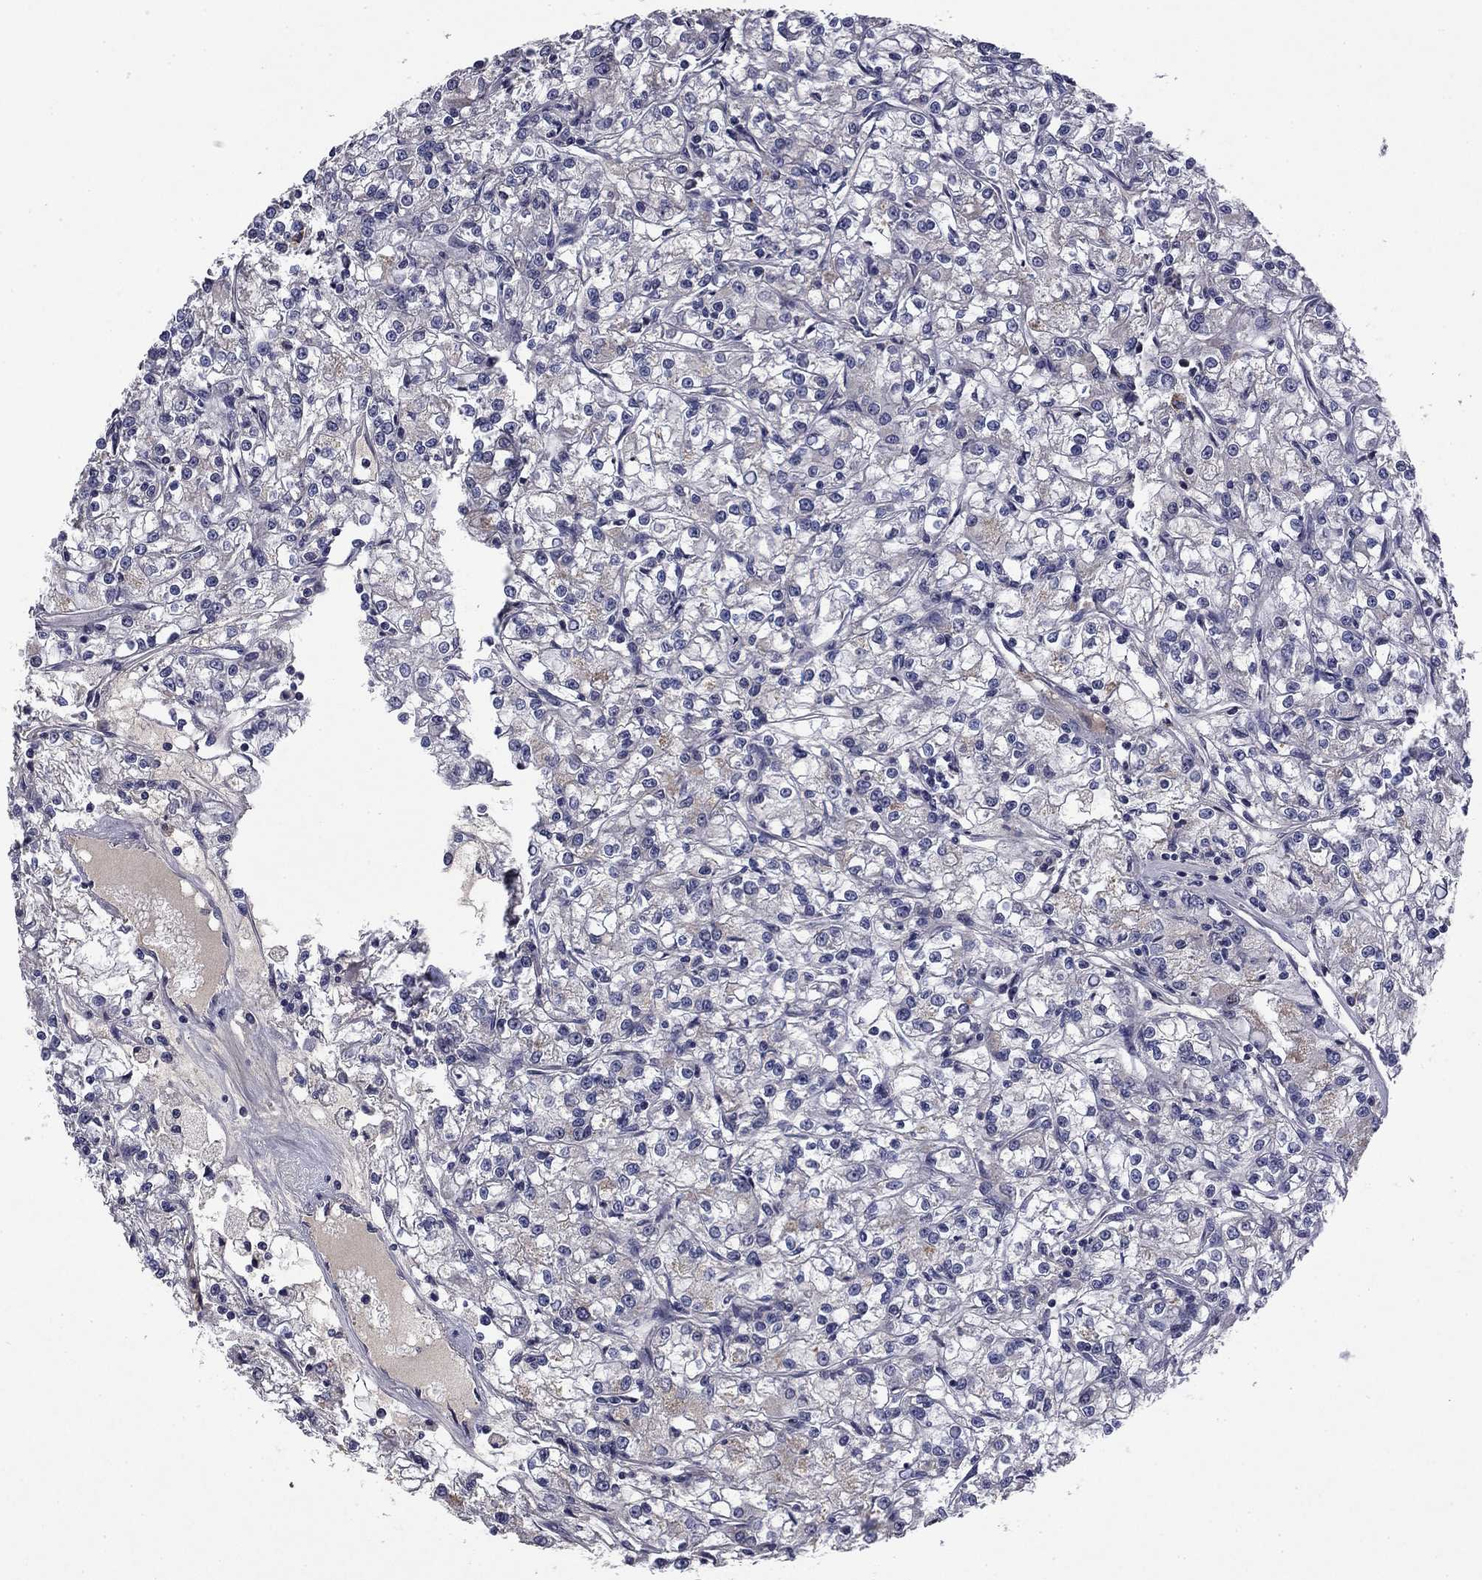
{"staining": {"intensity": "negative", "quantity": "none", "location": "none"}, "tissue": "renal cancer", "cell_type": "Tumor cells", "image_type": "cancer", "snomed": [{"axis": "morphology", "description": "Adenocarcinoma, NOS"}, {"axis": "topography", "description": "Kidney"}], "caption": "The histopathology image exhibits no significant staining in tumor cells of adenocarcinoma (renal). (Stains: DAB (3,3'-diaminobenzidine) IHC with hematoxylin counter stain, Microscopy: brightfield microscopy at high magnification).", "gene": "COL2A1", "patient": {"sex": "female", "age": 59}}